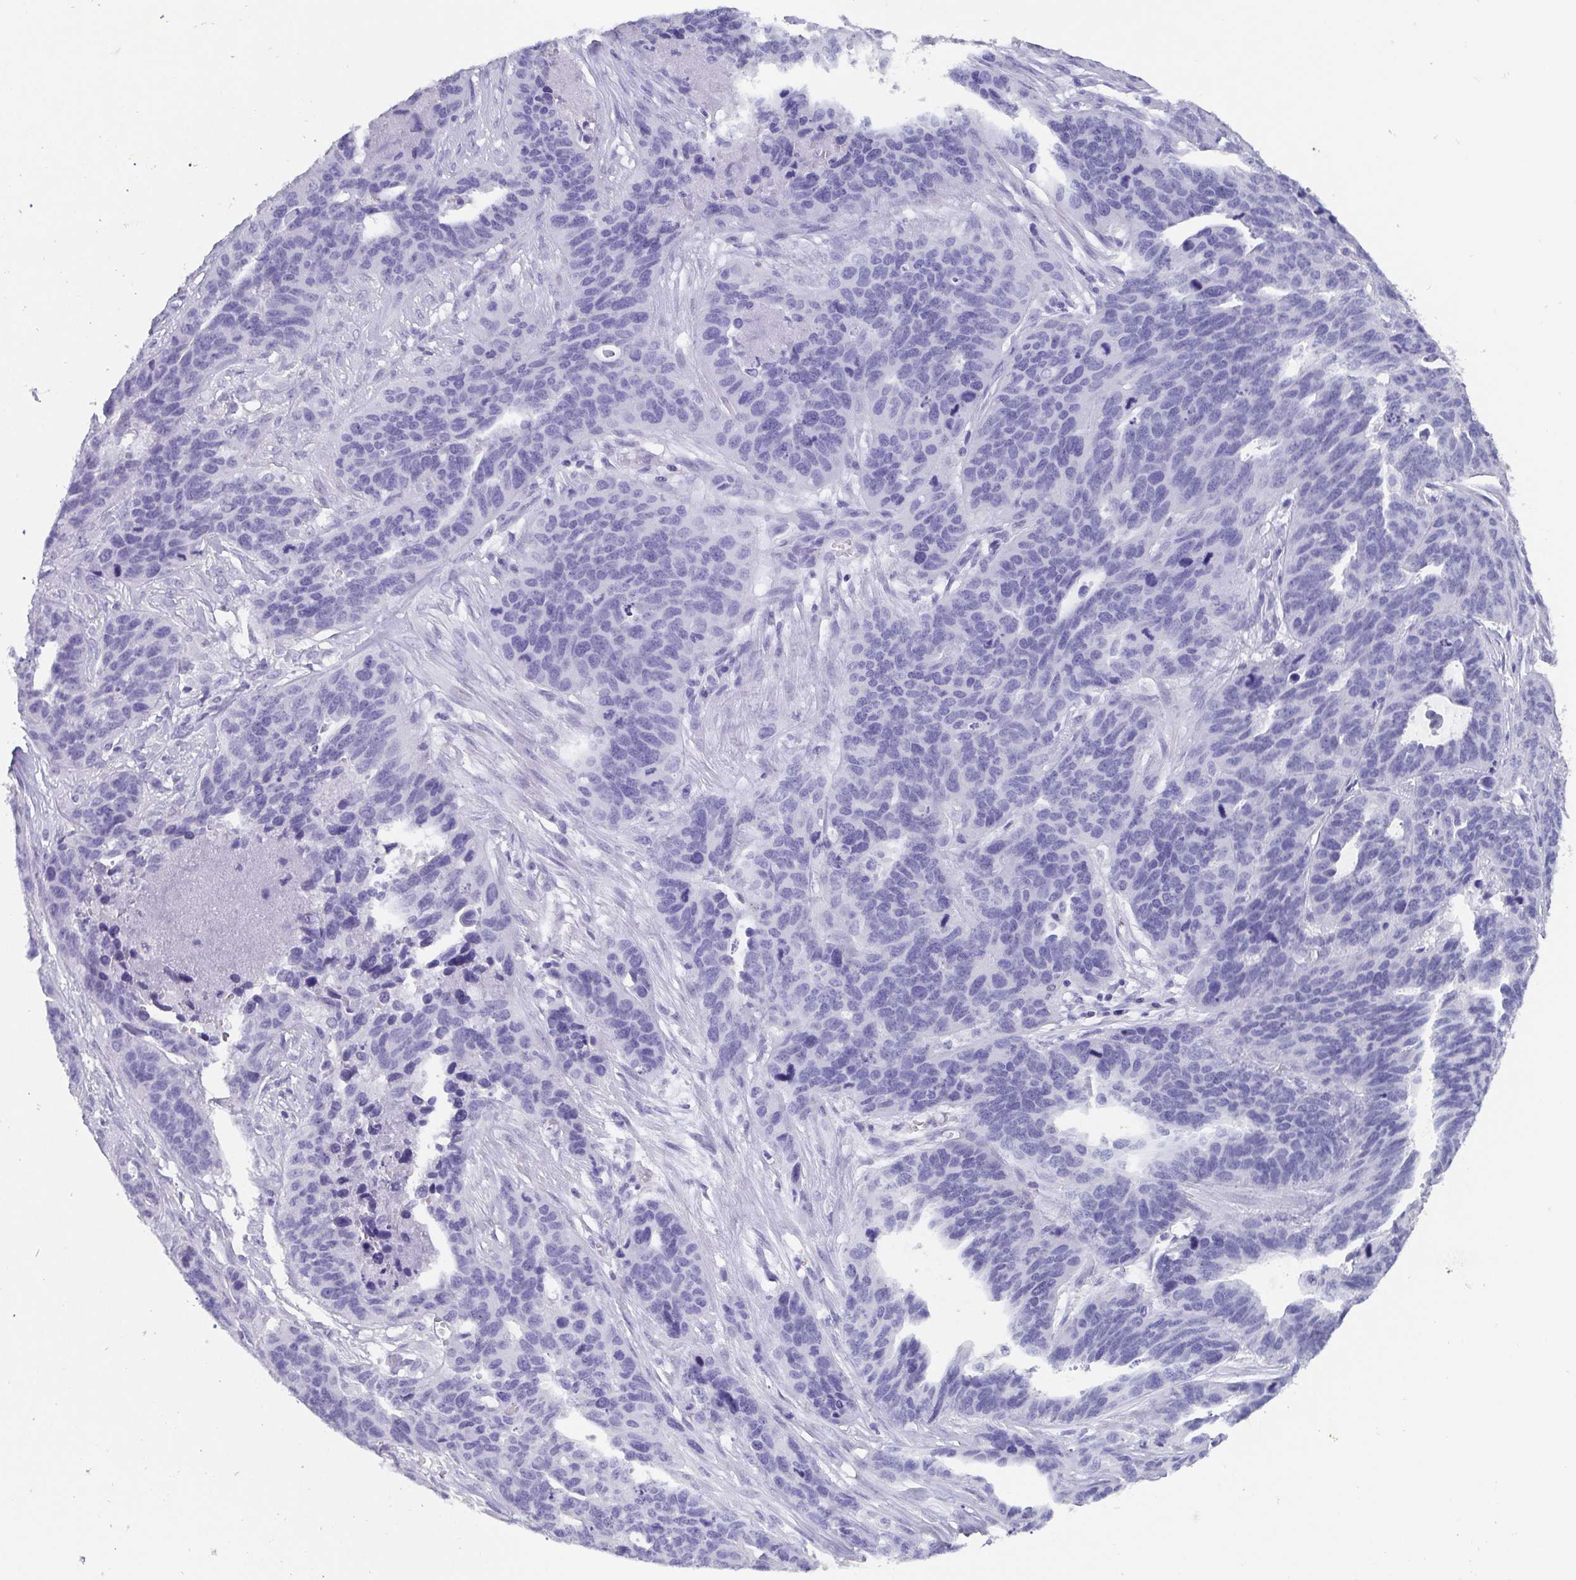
{"staining": {"intensity": "negative", "quantity": "none", "location": "none"}, "tissue": "ovarian cancer", "cell_type": "Tumor cells", "image_type": "cancer", "snomed": [{"axis": "morphology", "description": "Cystadenocarcinoma, serous, NOS"}, {"axis": "topography", "description": "Ovary"}], "caption": "Image shows no protein positivity in tumor cells of serous cystadenocarcinoma (ovarian) tissue.", "gene": "SCGN", "patient": {"sex": "female", "age": 64}}